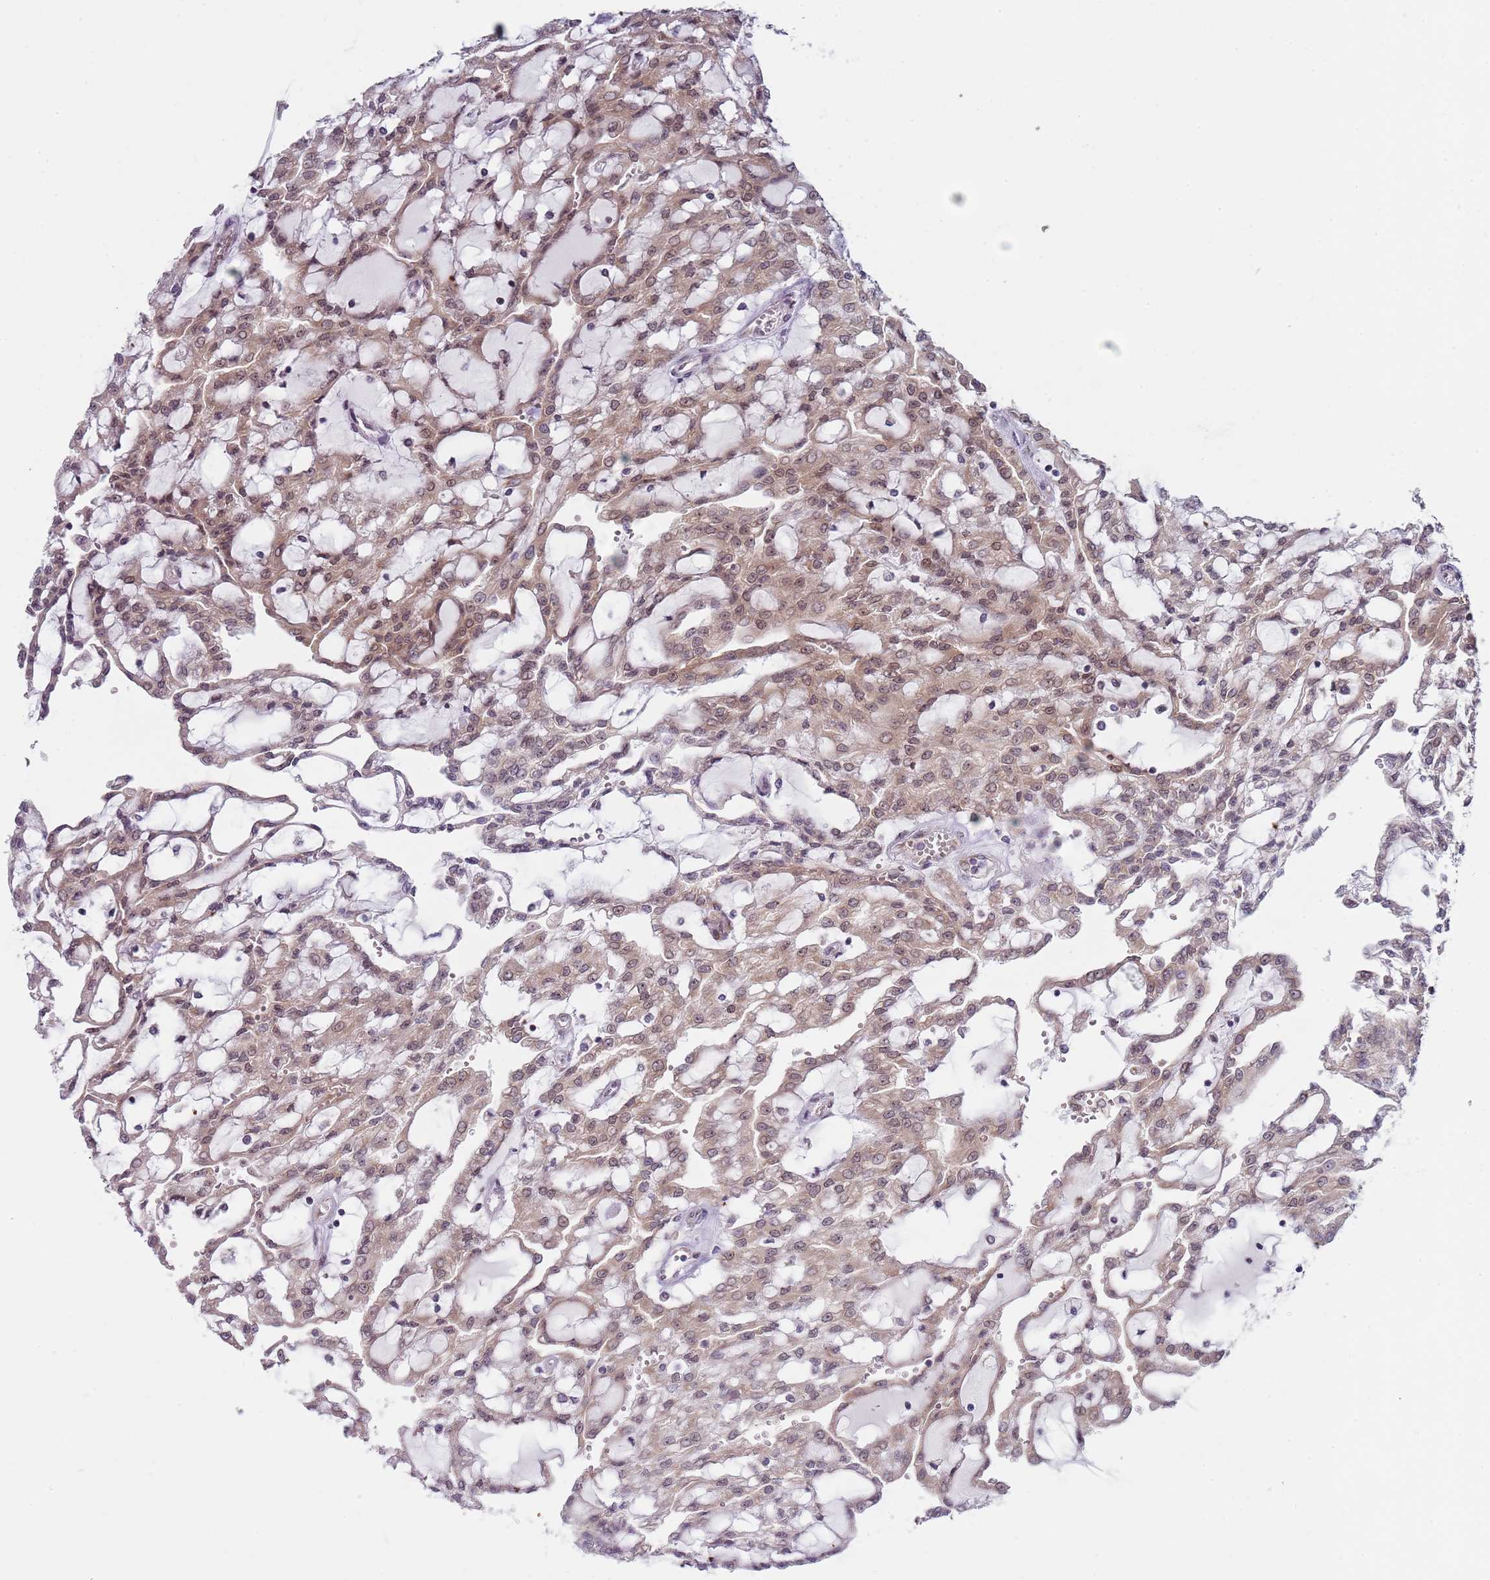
{"staining": {"intensity": "moderate", "quantity": ">75%", "location": "cytoplasmic/membranous,nuclear"}, "tissue": "renal cancer", "cell_type": "Tumor cells", "image_type": "cancer", "snomed": [{"axis": "morphology", "description": "Adenocarcinoma, NOS"}, {"axis": "topography", "description": "Kidney"}], "caption": "An IHC histopathology image of neoplastic tissue is shown. Protein staining in brown shows moderate cytoplasmic/membranous and nuclear positivity in adenocarcinoma (renal) within tumor cells. The staining was performed using DAB (3,3'-diaminobenzidine) to visualize the protein expression in brown, while the nuclei were stained in blue with hematoxylin (Magnification: 20x).", "gene": "SLC25A32", "patient": {"sex": "male", "age": 63}}